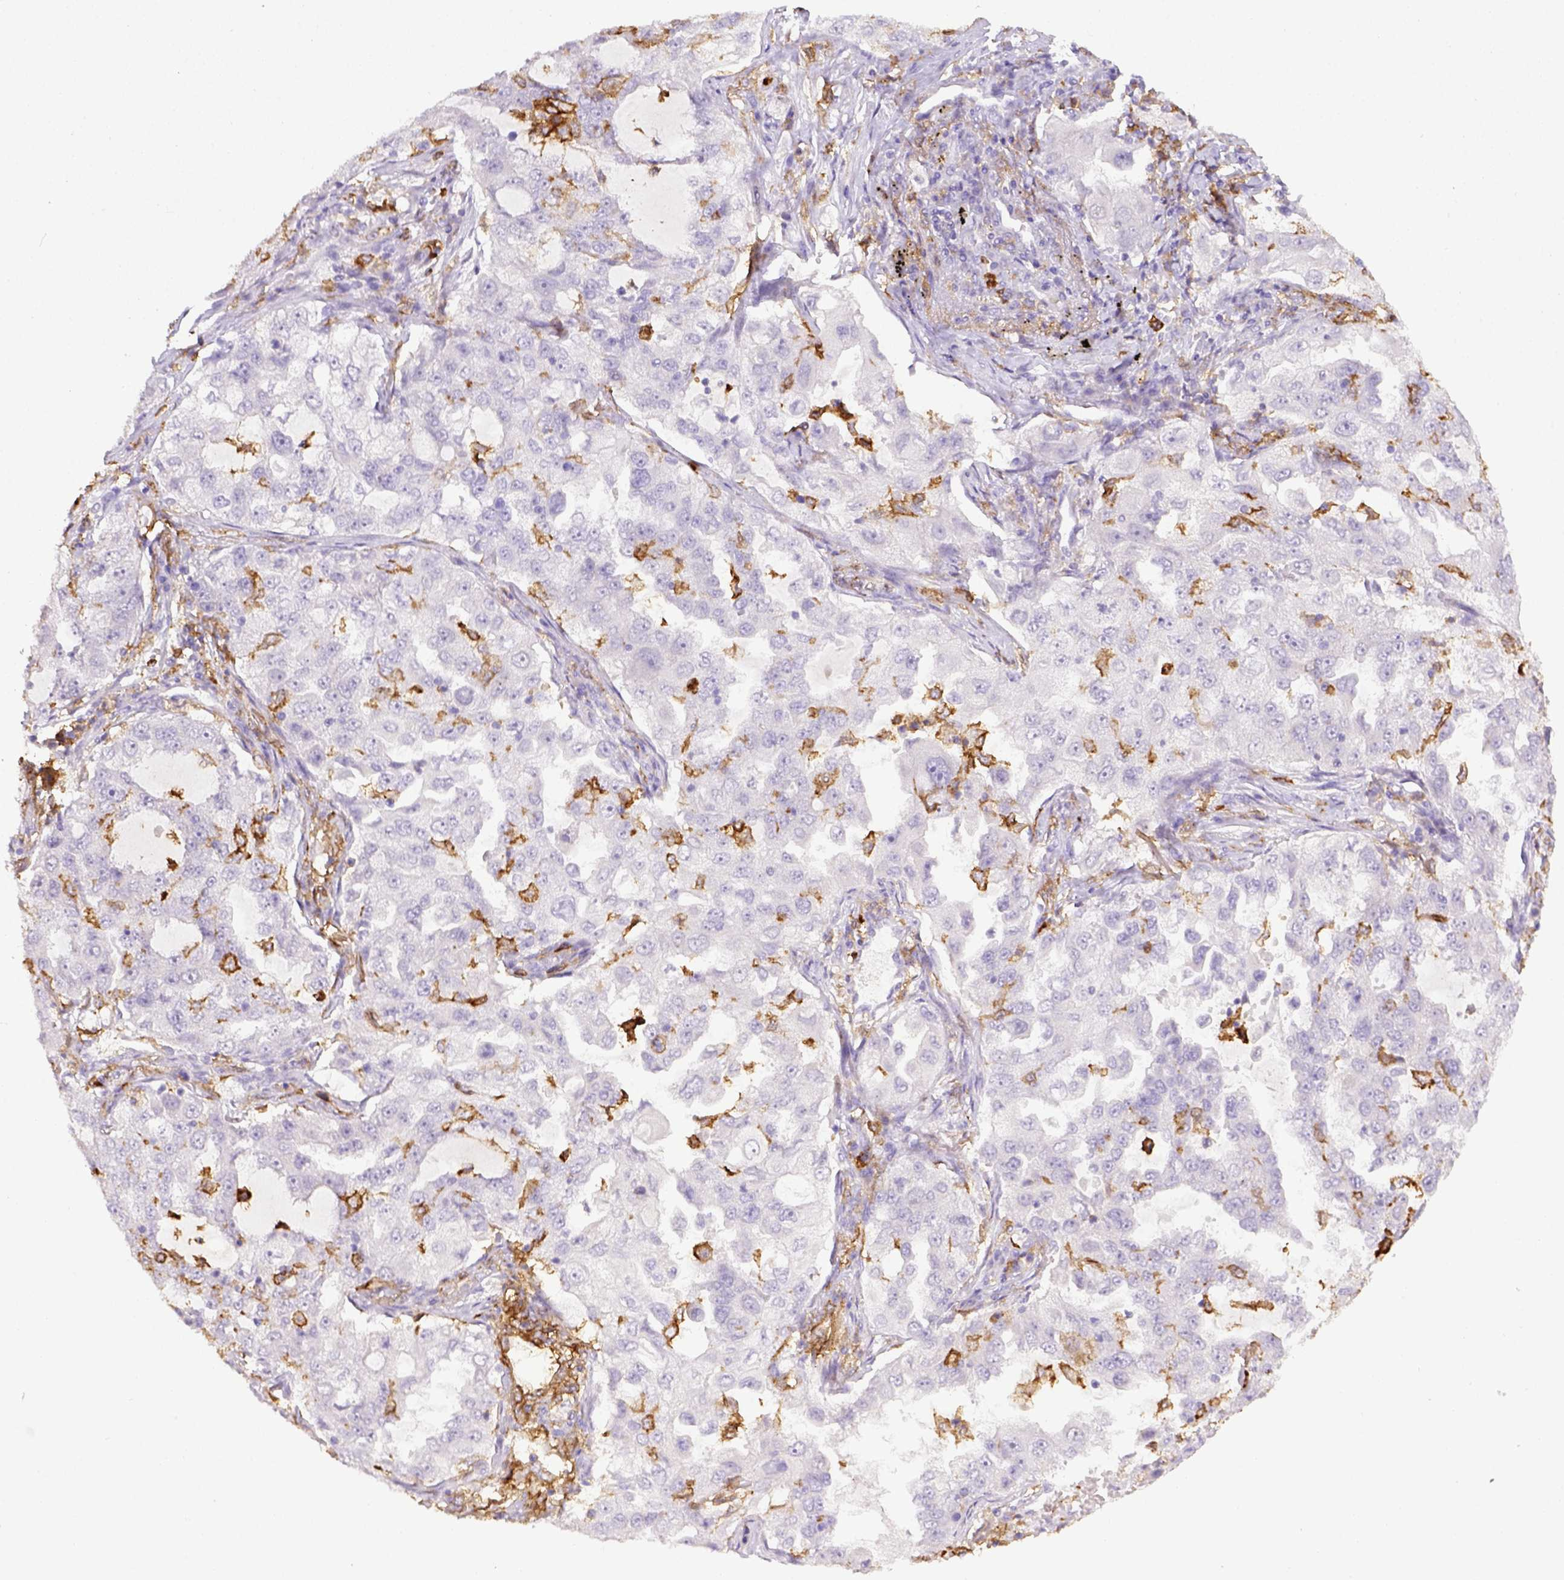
{"staining": {"intensity": "negative", "quantity": "none", "location": "none"}, "tissue": "lung cancer", "cell_type": "Tumor cells", "image_type": "cancer", "snomed": [{"axis": "morphology", "description": "Adenocarcinoma, NOS"}, {"axis": "topography", "description": "Lung"}], "caption": "A photomicrograph of human lung cancer is negative for staining in tumor cells. (Brightfield microscopy of DAB immunohistochemistry (IHC) at high magnification).", "gene": "ITGAM", "patient": {"sex": "female", "age": 61}}